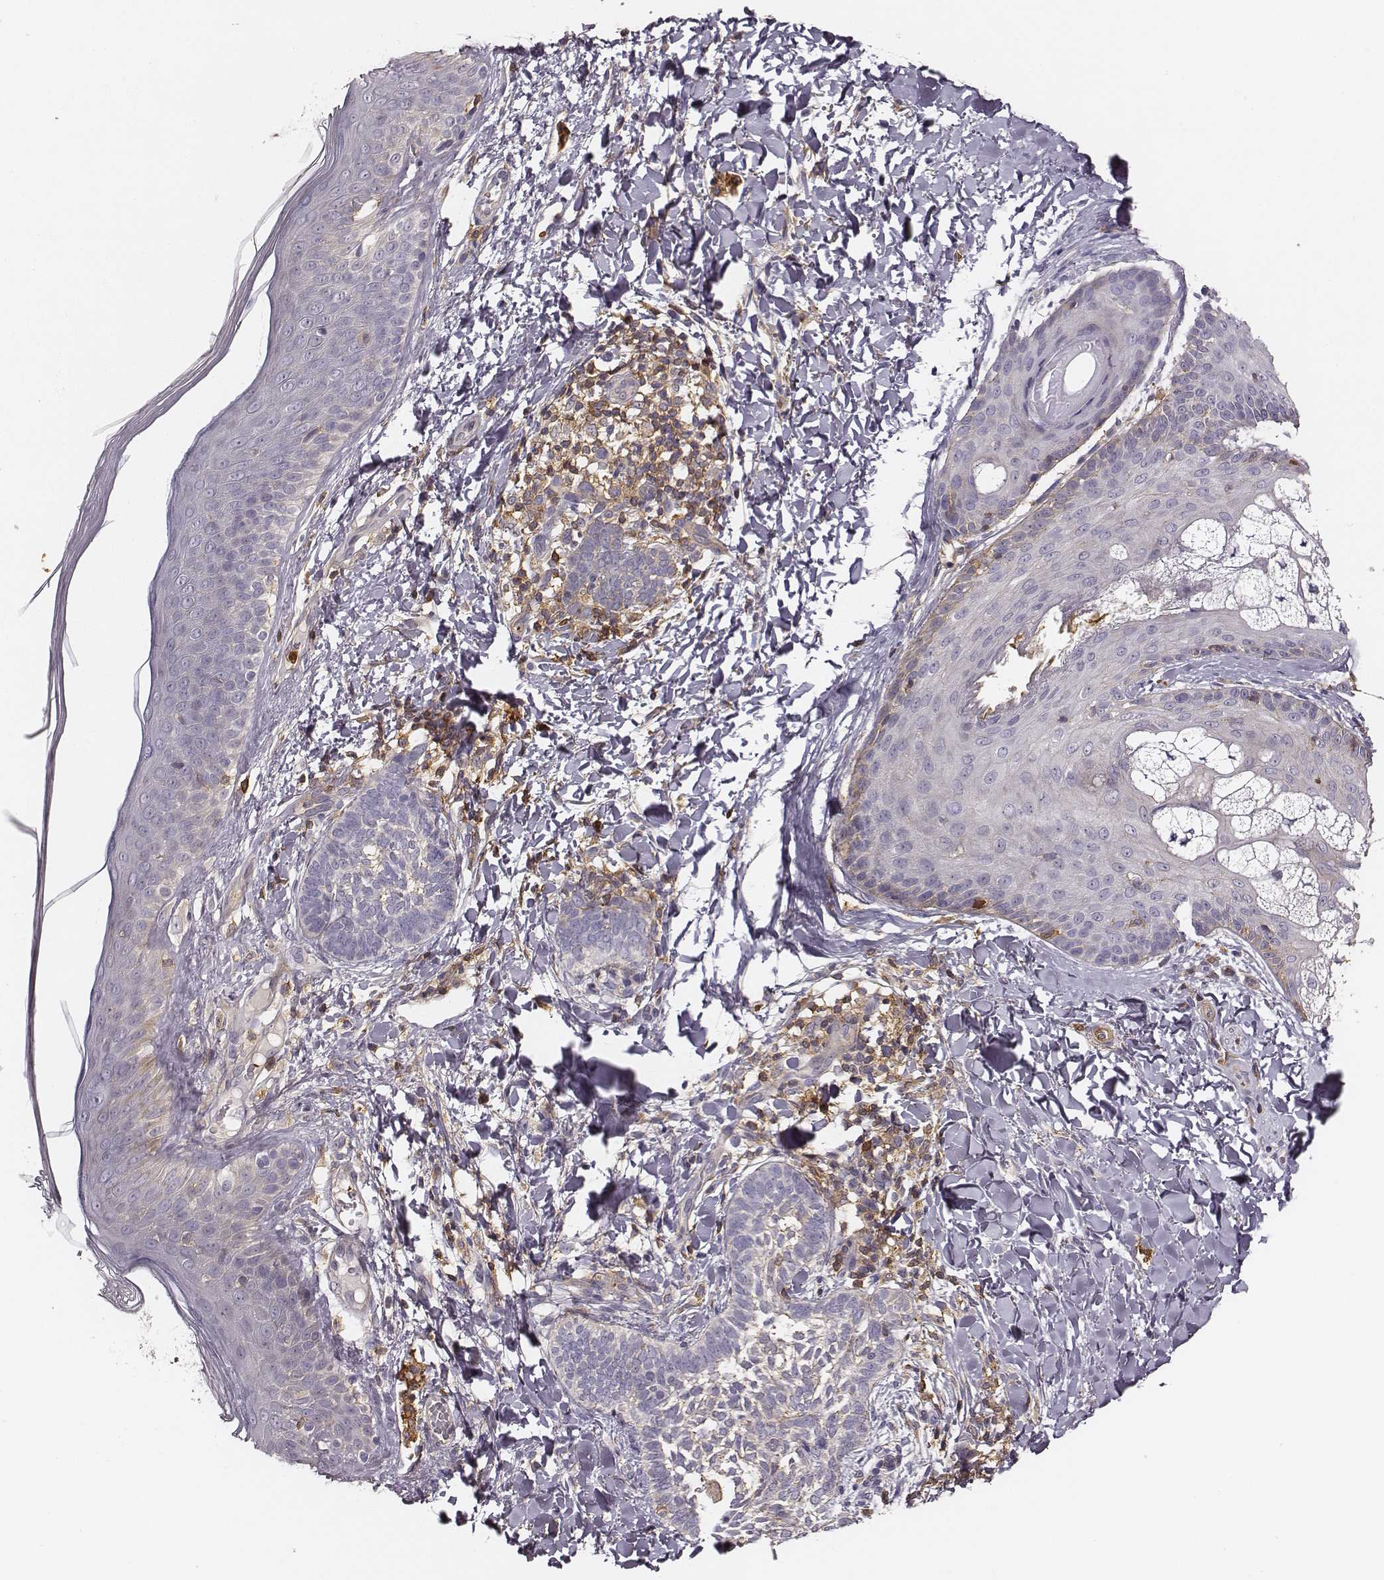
{"staining": {"intensity": "negative", "quantity": "none", "location": "none"}, "tissue": "skin cancer", "cell_type": "Tumor cells", "image_type": "cancer", "snomed": [{"axis": "morphology", "description": "Normal tissue, NOS"}, {"axis": "morphology", "description": "Basal cell carcinoma"}, {"axis": "topography", "description": "Skin"}], "caption": "Skin basal cell carcinoma stained for a protein using immunohistochemistry (IHC) displays no expression tumor cells.", "gene": "ZYX", "patient": {"sex": "male", "age": 46}}